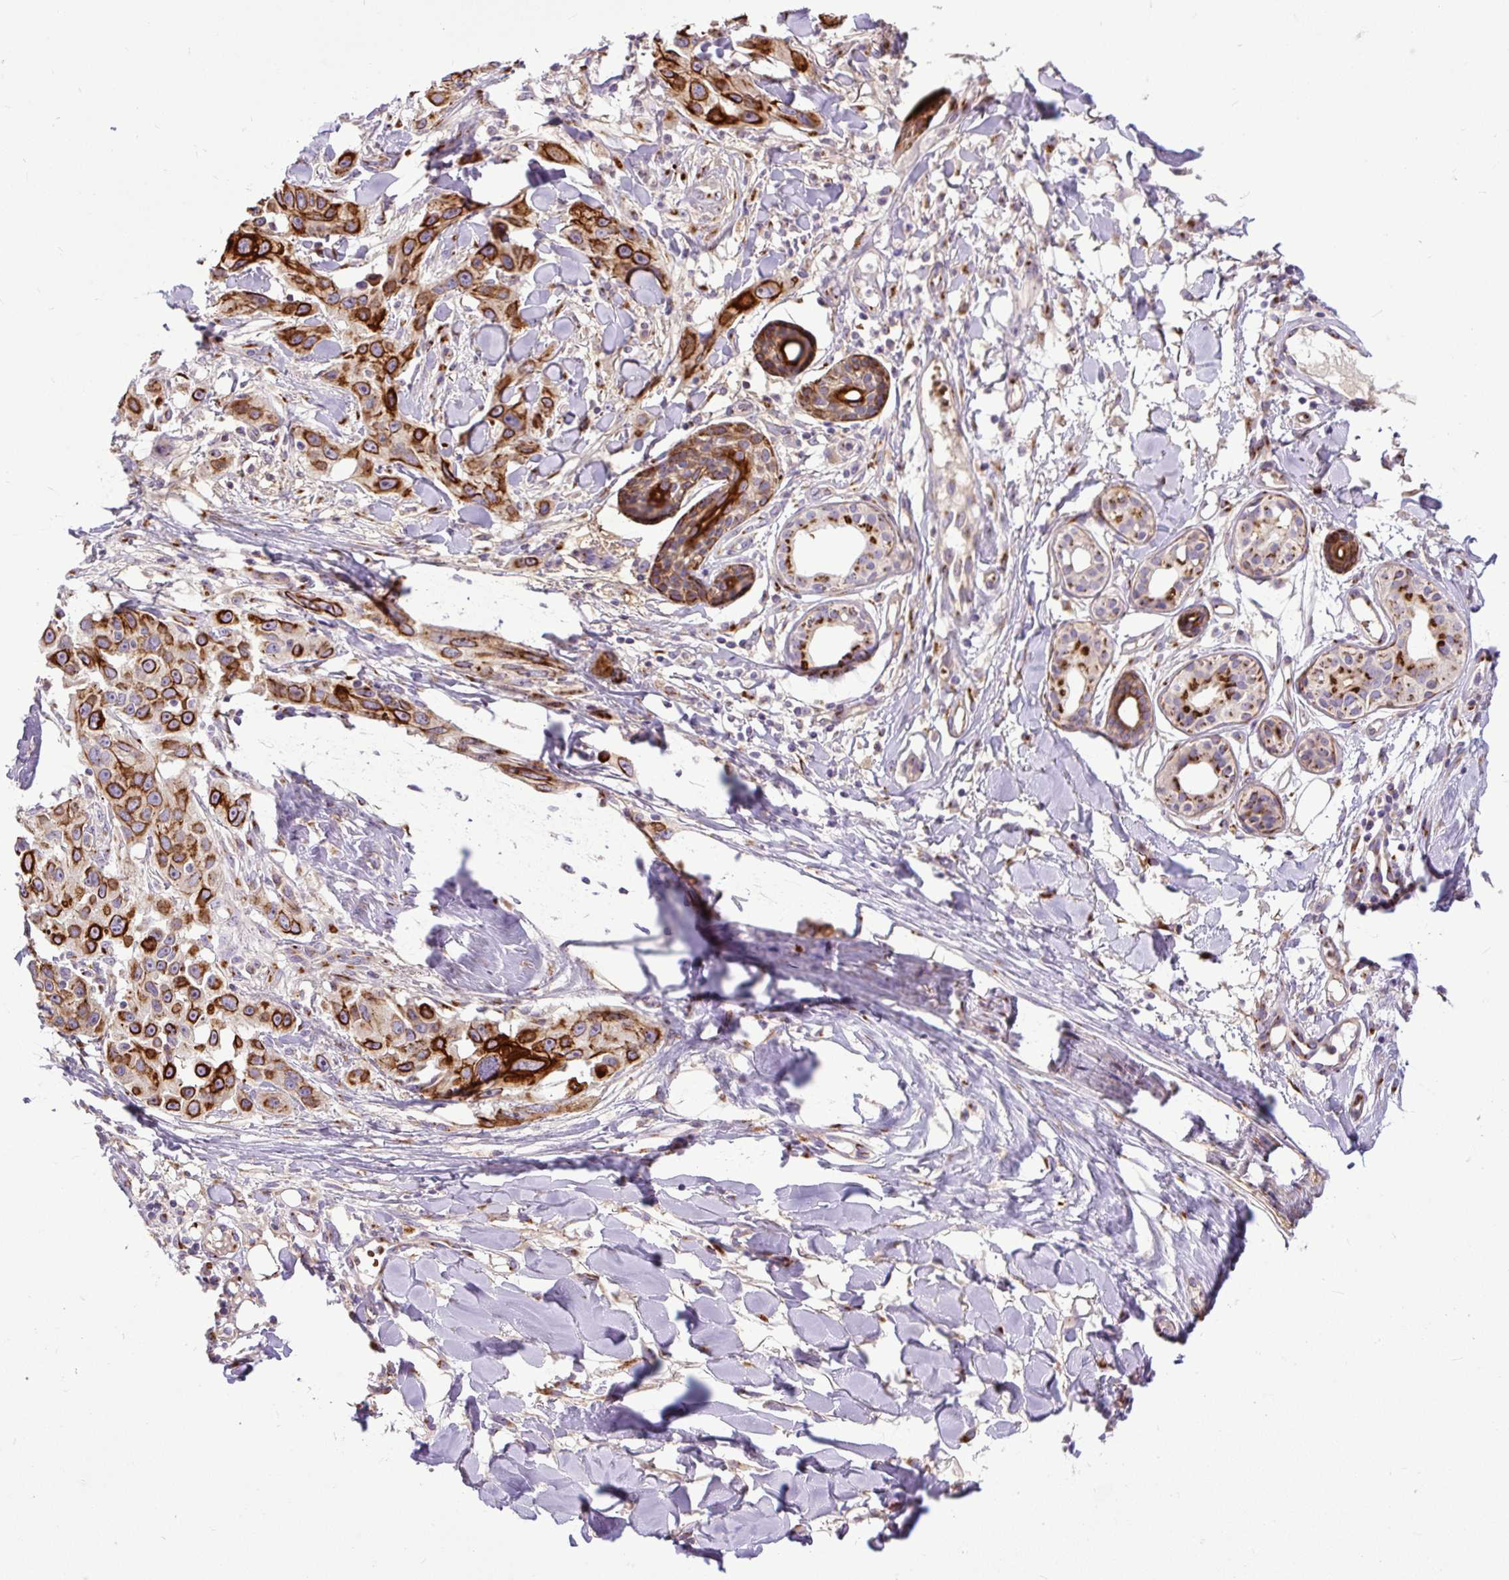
{"staining": {"intensity": "strong", "quantity": ">75%", "location": "cytoplasmic/membranous"}, "tissue": "skin cancer", "cell_type": "Tumor cells", "image_type": "cancer", "snomed": [{"axis": "morphology", "description": "Squamous cell carcinoma, NOS"}, {"axis": "topography", "description": "Skin"}], "caption": "Brown immunohistochemical staining in human skin cancer shows strong cytoplasmic/membranous positivity in about >75% of tumor cells.", "gene": "MSMP", "patient": {"sex": "male", "age": 63}}